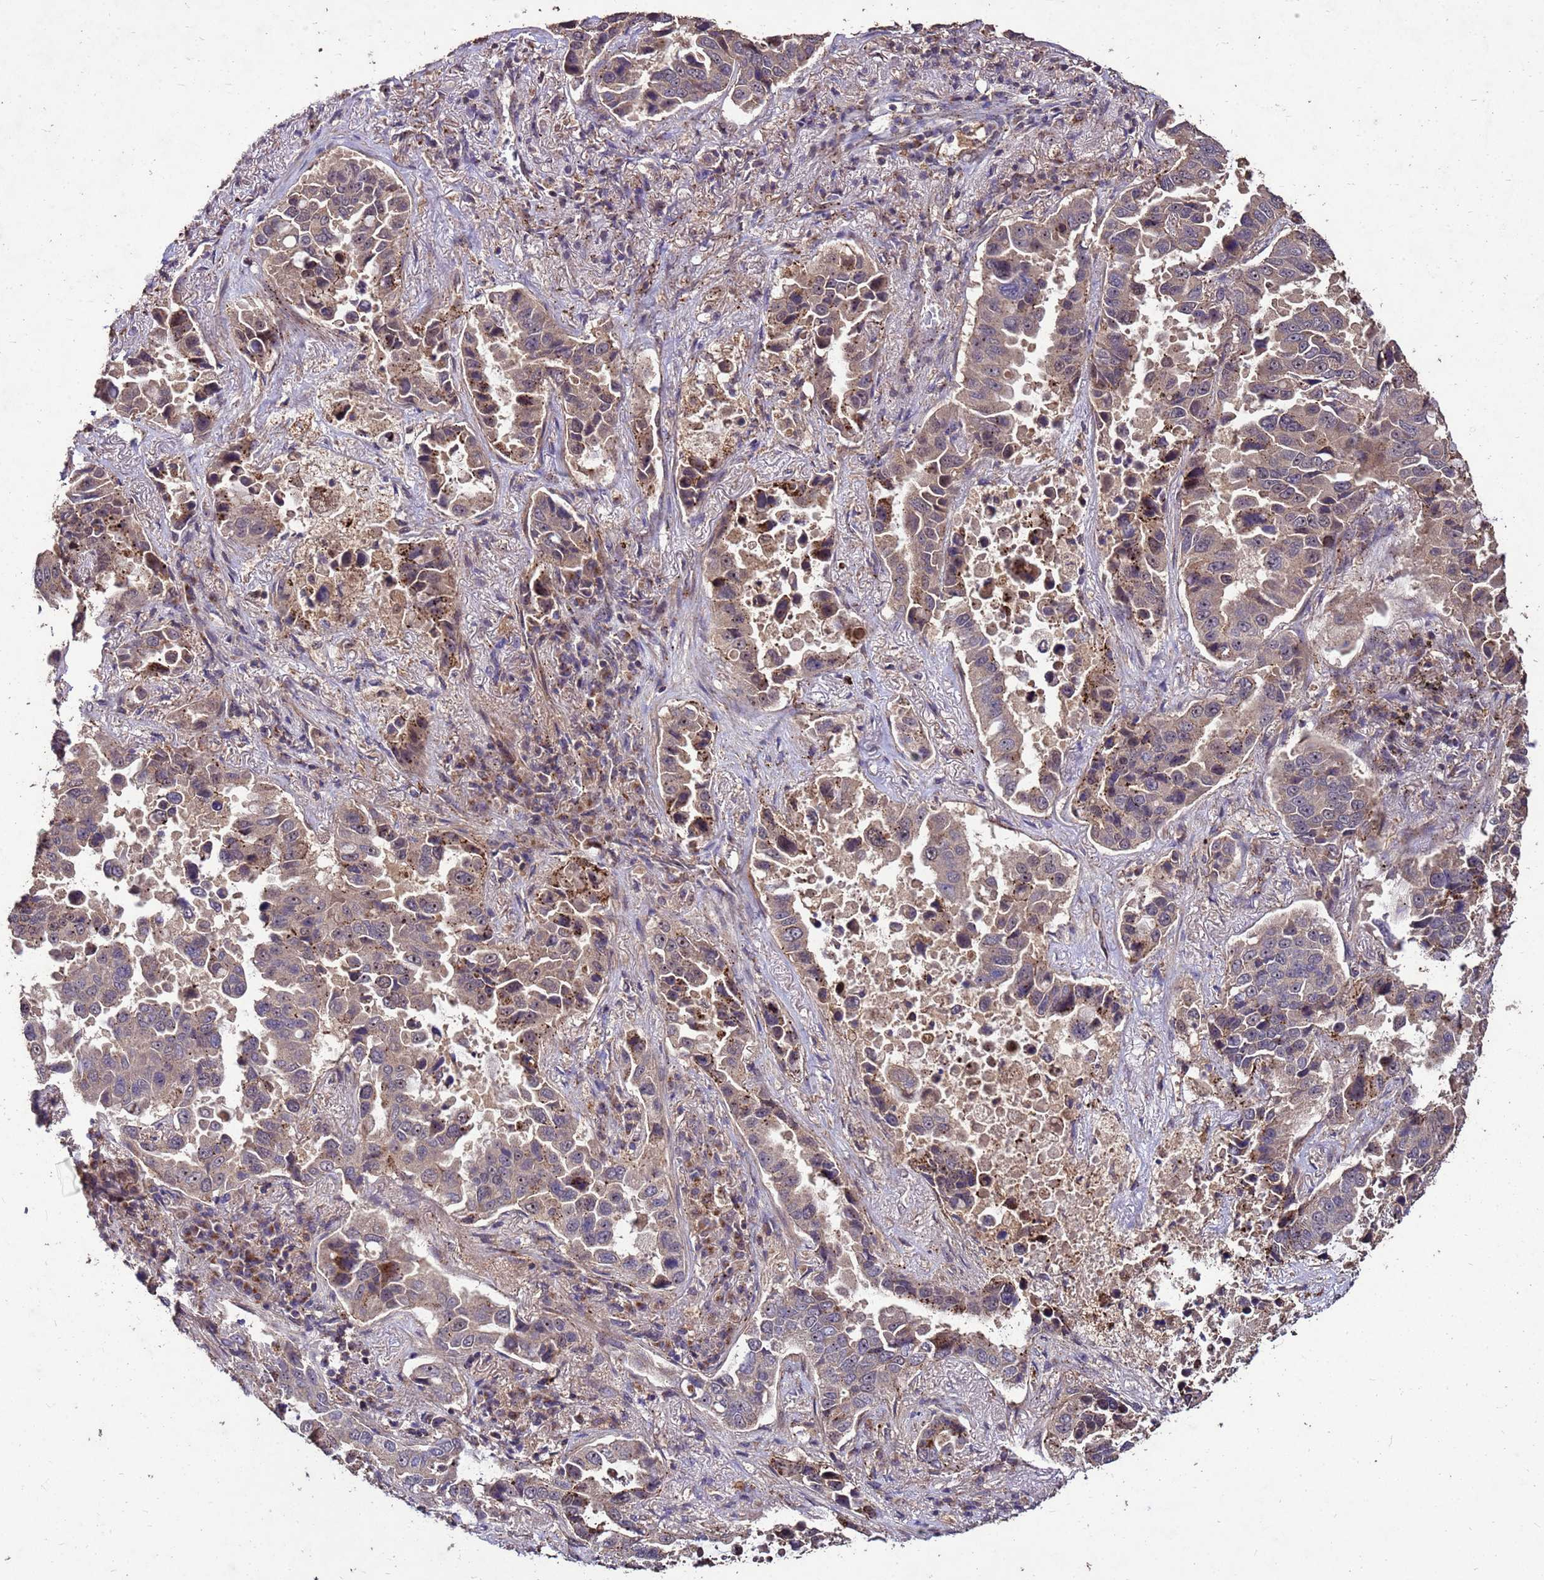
{"staining": {"intensity": "weak", "quantity": "25%-75%", "location": "cytoplasmic/membranous,nuclear"}, "tissue": "lung cancer", "cell_type": "Tumor cells", "image_type": "cancer", "snomed": [{"axis": "morphology", "description": "Adenocarcinoma, NOS"}, {"axis": "topography", "description": "Lung"}], "caption": "Brown immunohistochemical staining in human lung adenocarcinoma exhibits weak cytoplasmic/membranous and nuclear expression in about 25%-75% of tumor cells. The staining is performed using DAB (3,3'-diaminobenzidine) brown chromogen to label protein expression. The nuclei are counter-stained blue using hematoxylin.", "gene": "TOR4A", "patient": {"sex": "male", "age": 64}}